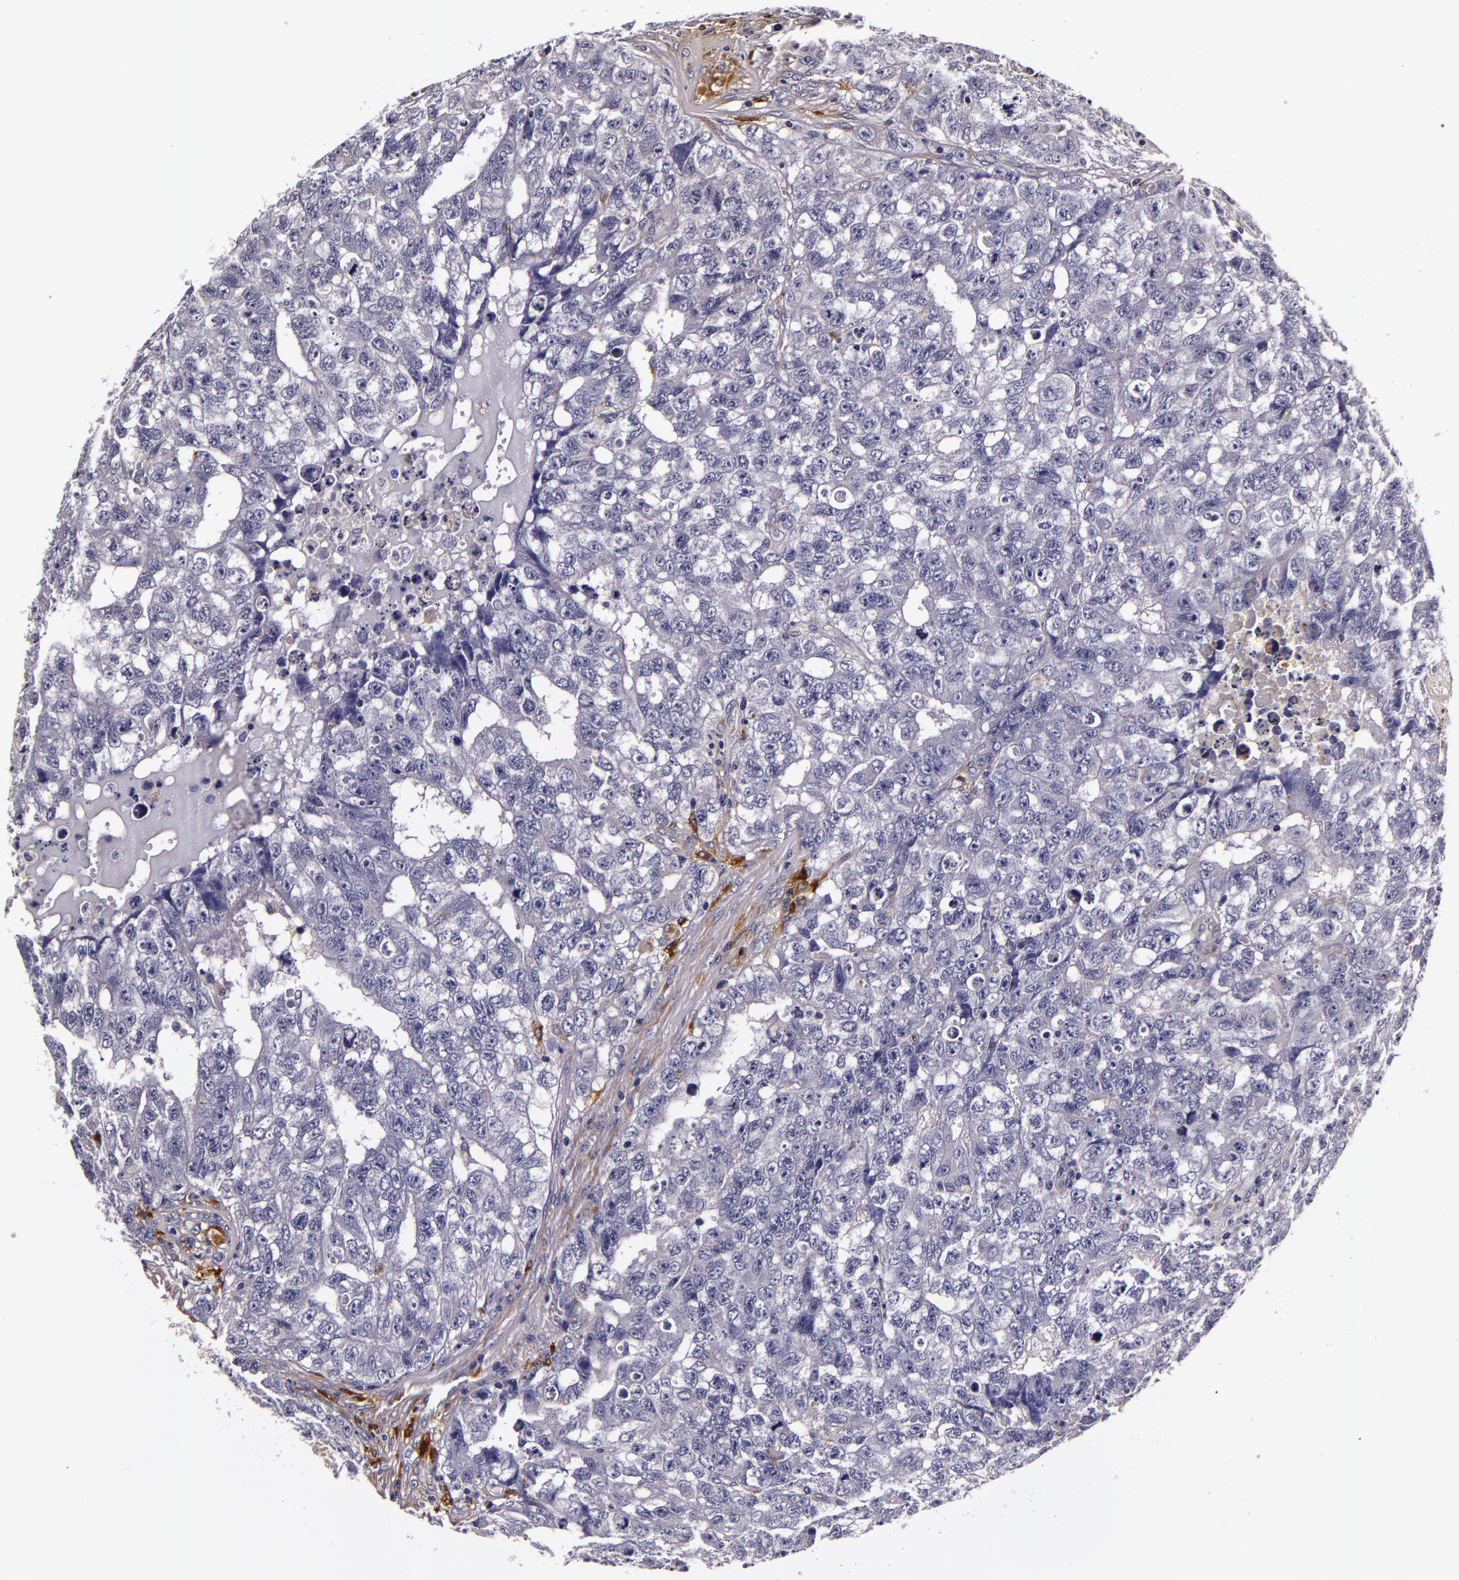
{"staining": {"intensity": "negative", "quantity": "none", "location": "none"}, "tissue": "testis cancer", "cell_type": "Tumor cells", "image_type": "cancer", "snomed": [{"axis": "morphology", "description": "Carcinoma, Embryonal, NOS"}, {"axis": "topography", "description": "Testis"}], "caption": "Embryonal carcinoma (testis) stained for a protein using immunohistochemistry (IHC) demonstrates no staining tumor cells.", "gene": "LGALS3BP", "patient": {"sex": "male", "age": 31}}